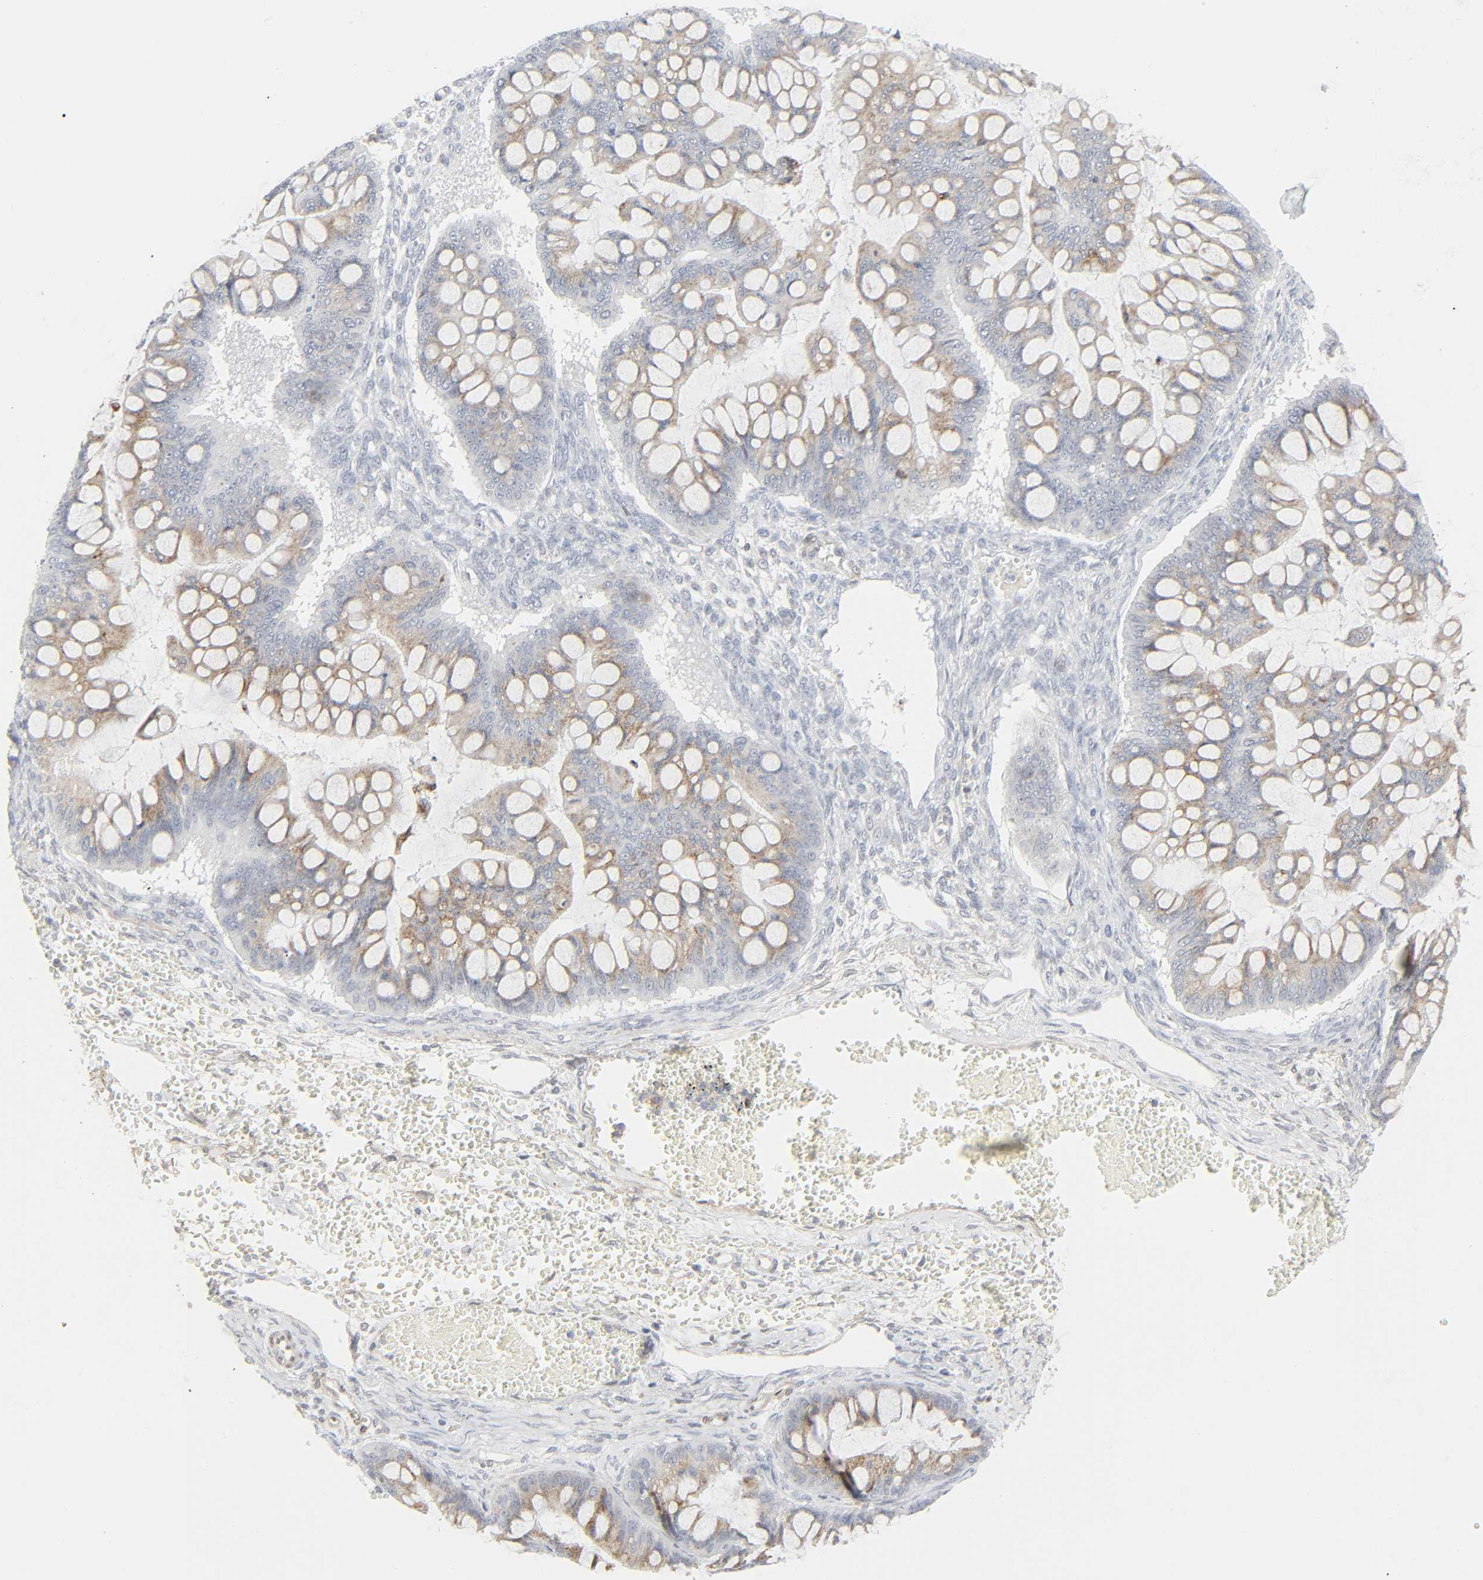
{"staining": {"intensity": "moderate", "quantity": ">75%", "location": "cytoplasmic/membranous"}, "tissue": "ovarian cancer", "cell_type": "Tumor cells", "image_type": "cancer", "snomed": [{"axis": "morphology", "description": "Cystadenocarcinoma, mucinous, NOS"}, {"axis": "topography", "description": "Ovary"}], "caption": "Ovarian cancer (mucinous cystadenocarcinoma) tissue displays moderate cytoplasmic/membranous expression in about >75% of tumor cells Ihc stains the protein in brown and the nuclei are stained blue.", "gene": "ZBTB16", "patient": {"sex": "female", "age": 73}}